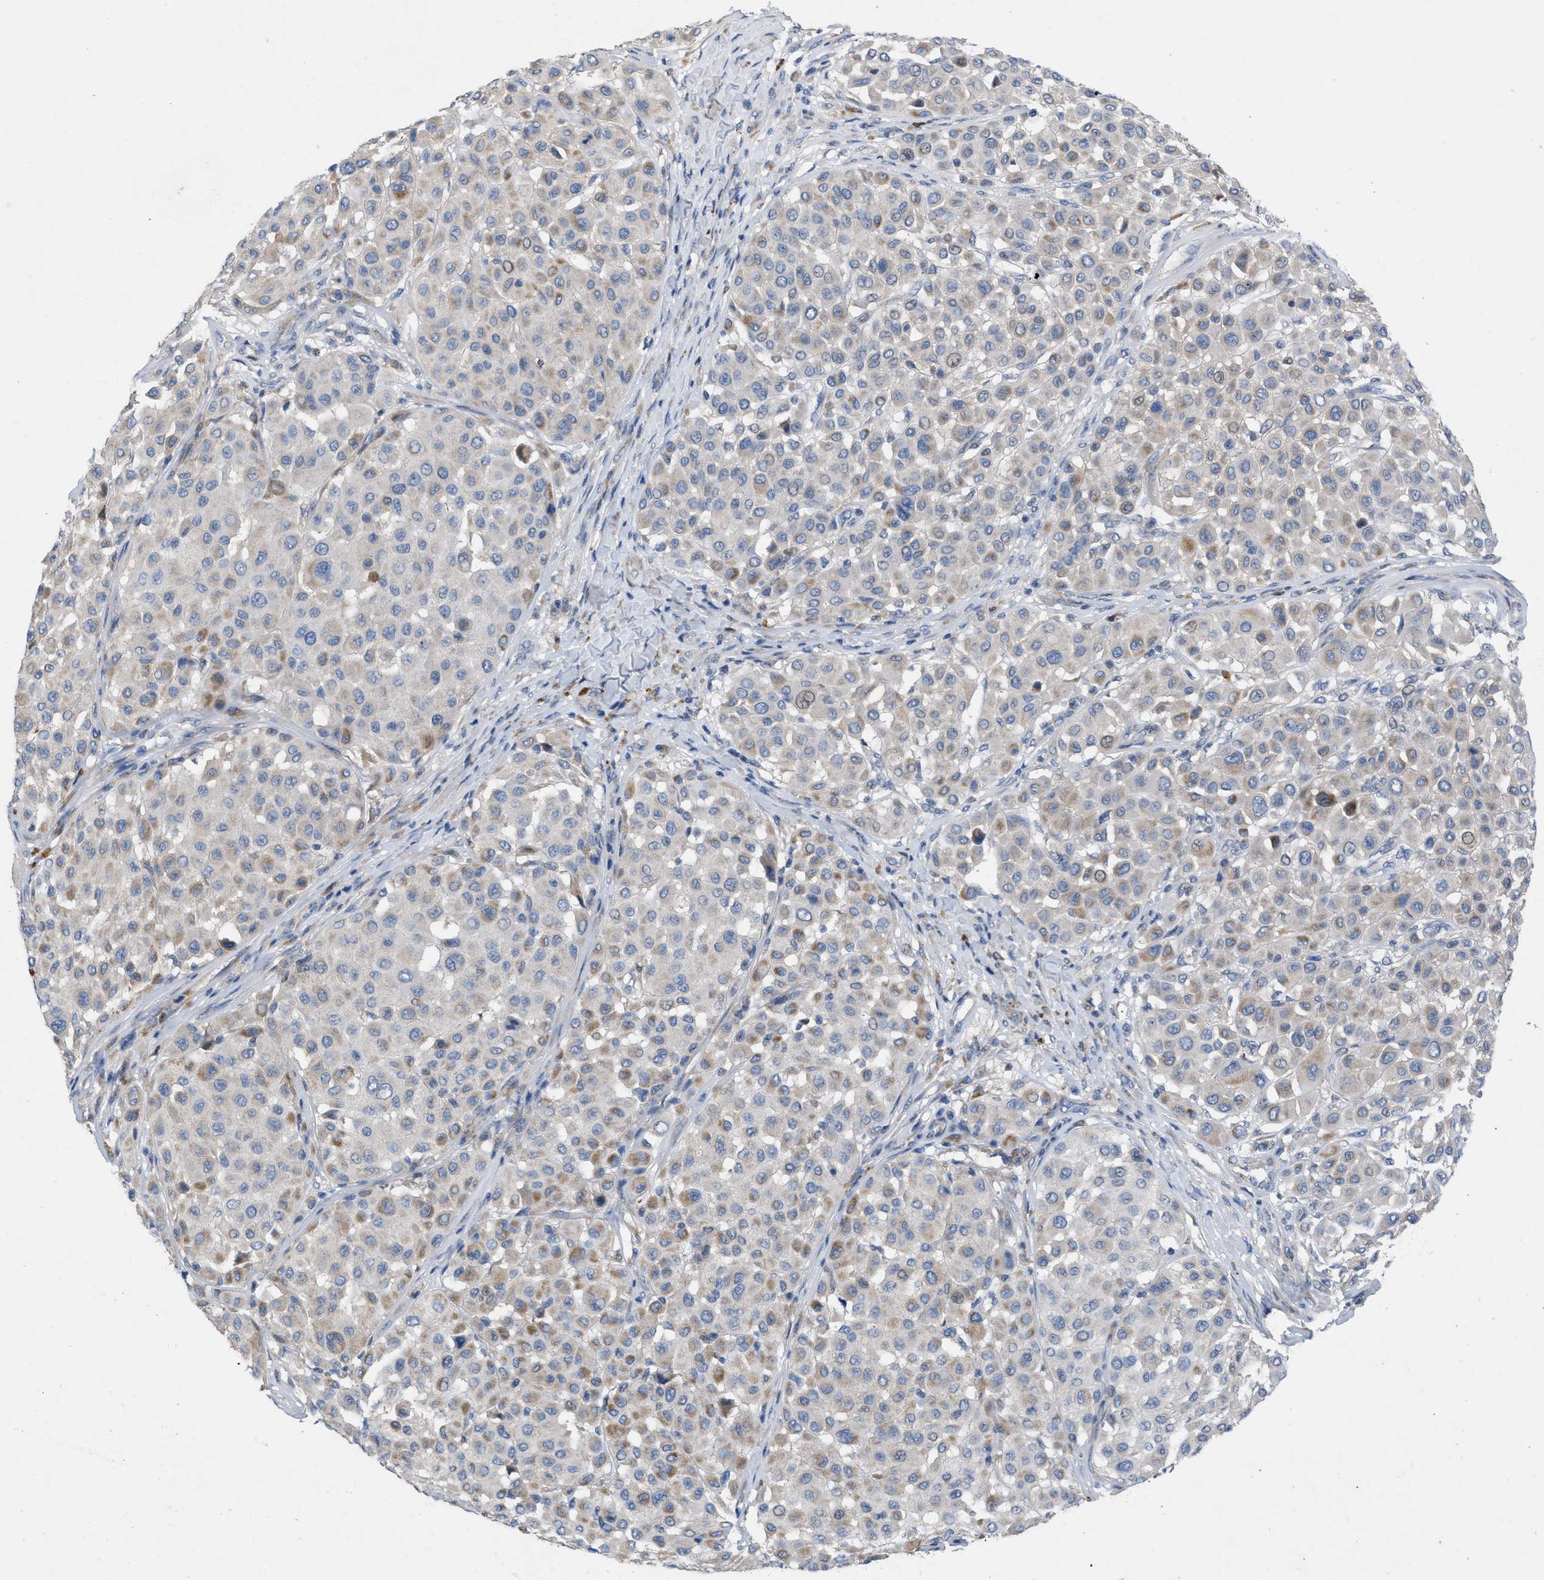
{"staining": {"intensity": "negative", "quantity": "none", "location": "none"}, "tissue": "melanoma", "cell_type": "Tumor cells", "image_type": "cancer", "snomed": [{"axis": "morphology", "description": "Malignant melanoma, Metastatic site"}, {"axis": "topography", "description": "Soft tissue"}], "caption": "Malignant melanoma (metastatic site) was stained to show a protein in brown. There is no significant positivity in tumor cells. Nuclei are stained in blue.", "gene": "PLPPR5", "patient": {"sex": "male", "age": 41}}